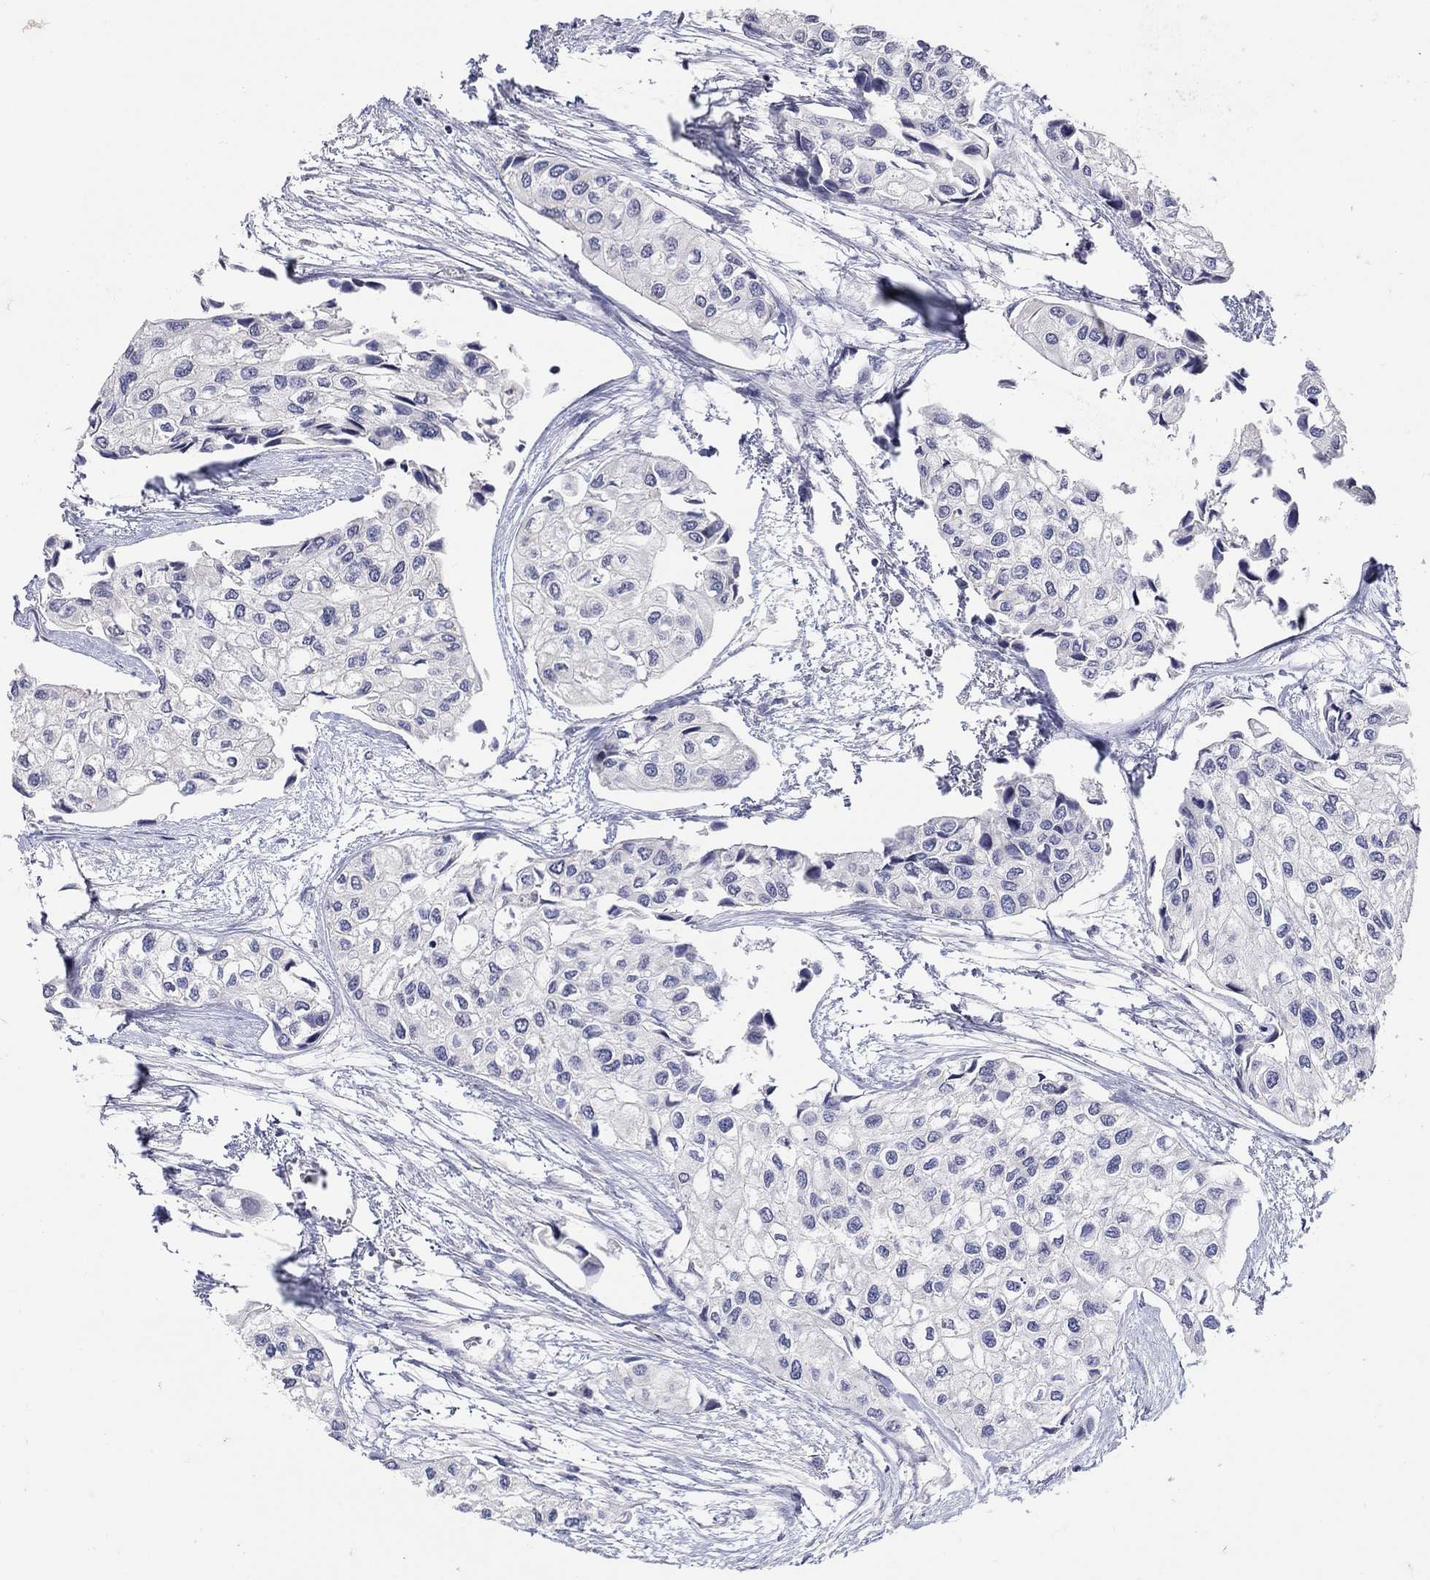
{"staining": {"intensity": "negative", "quantity": "none", "location": "none"}, "tissue": "urothelial cancer", "cell_type": "Tumor cells", "image_type": "cancer", "snomed": [{"axis": "morphology", "description": "Urothelial carcinoma, High grade"}, {"axis": "topography", "description": "Urinary bladder"}], "caption": "High-grade urothelial carcinoma stained for a protein using immunohistochemistry shows no staining tumor cells.", "gene": "CETN1", "patient": {"sex": "male", "age": 73}}